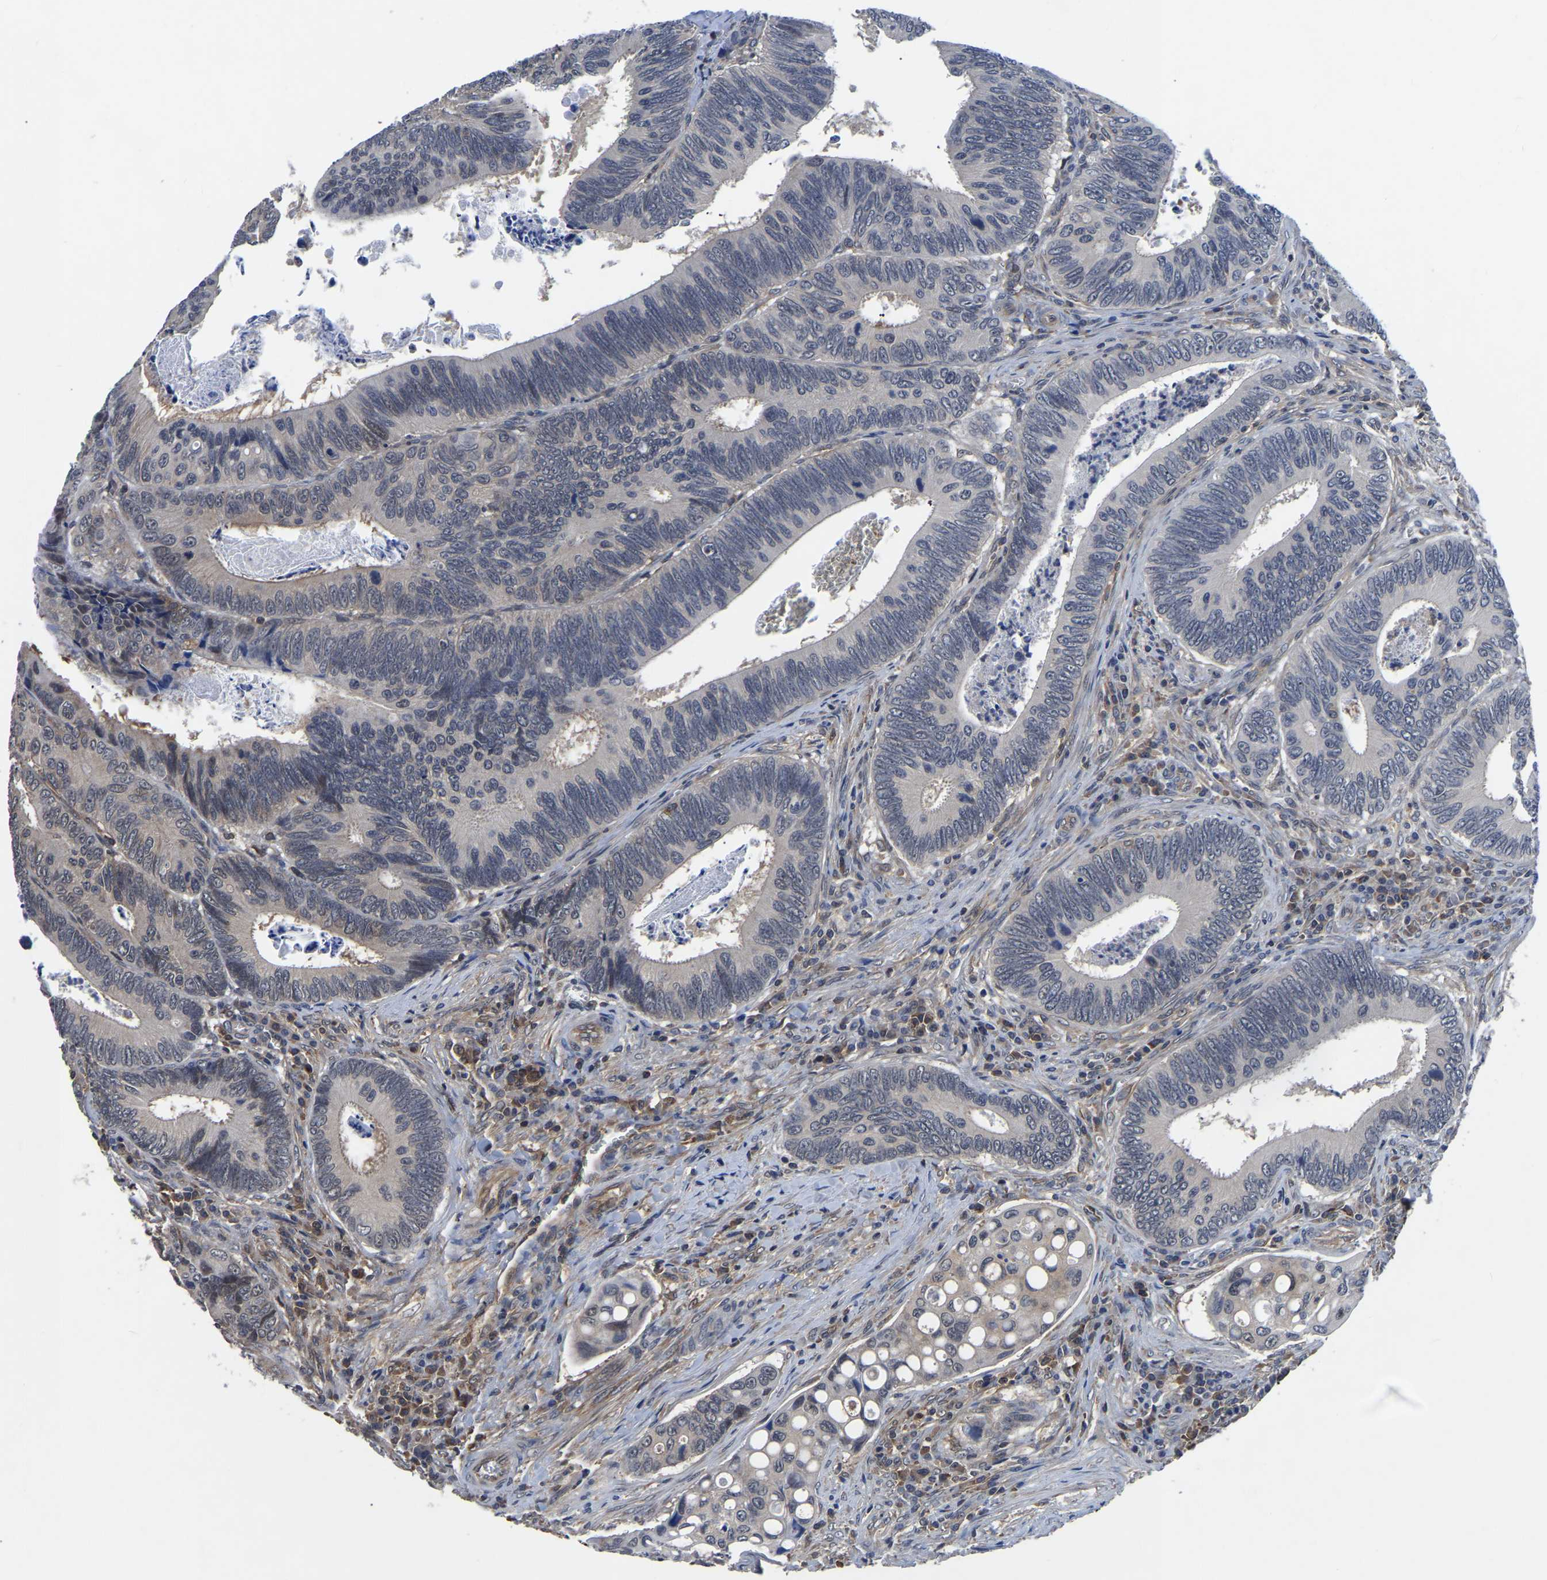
{"staining": {"intensity": "weak", "quantity": "<25%", "location": "cytoplasmic/membranous"}, "tissue": "colorectal cancer", "cell_type": "Tumor cells", "image_type": "cancer", "snomed": [{"axis": "morphology", "description": "Inflammation, NOS"}, {"axis": "morphology", "description": "Adenocarcinoma, NOS"}, {"axis": "topography", "description": "Colon"}], "caption": "The immunohistochemistry histopathology image has no significant expression in tumor cells of colorectal cancer tissue. (DAB immunohistochemistry visualized using brightfield microscopy, high magnification).", "gene": "FGD5", "patient": {"sex": "male", "age": 72}}